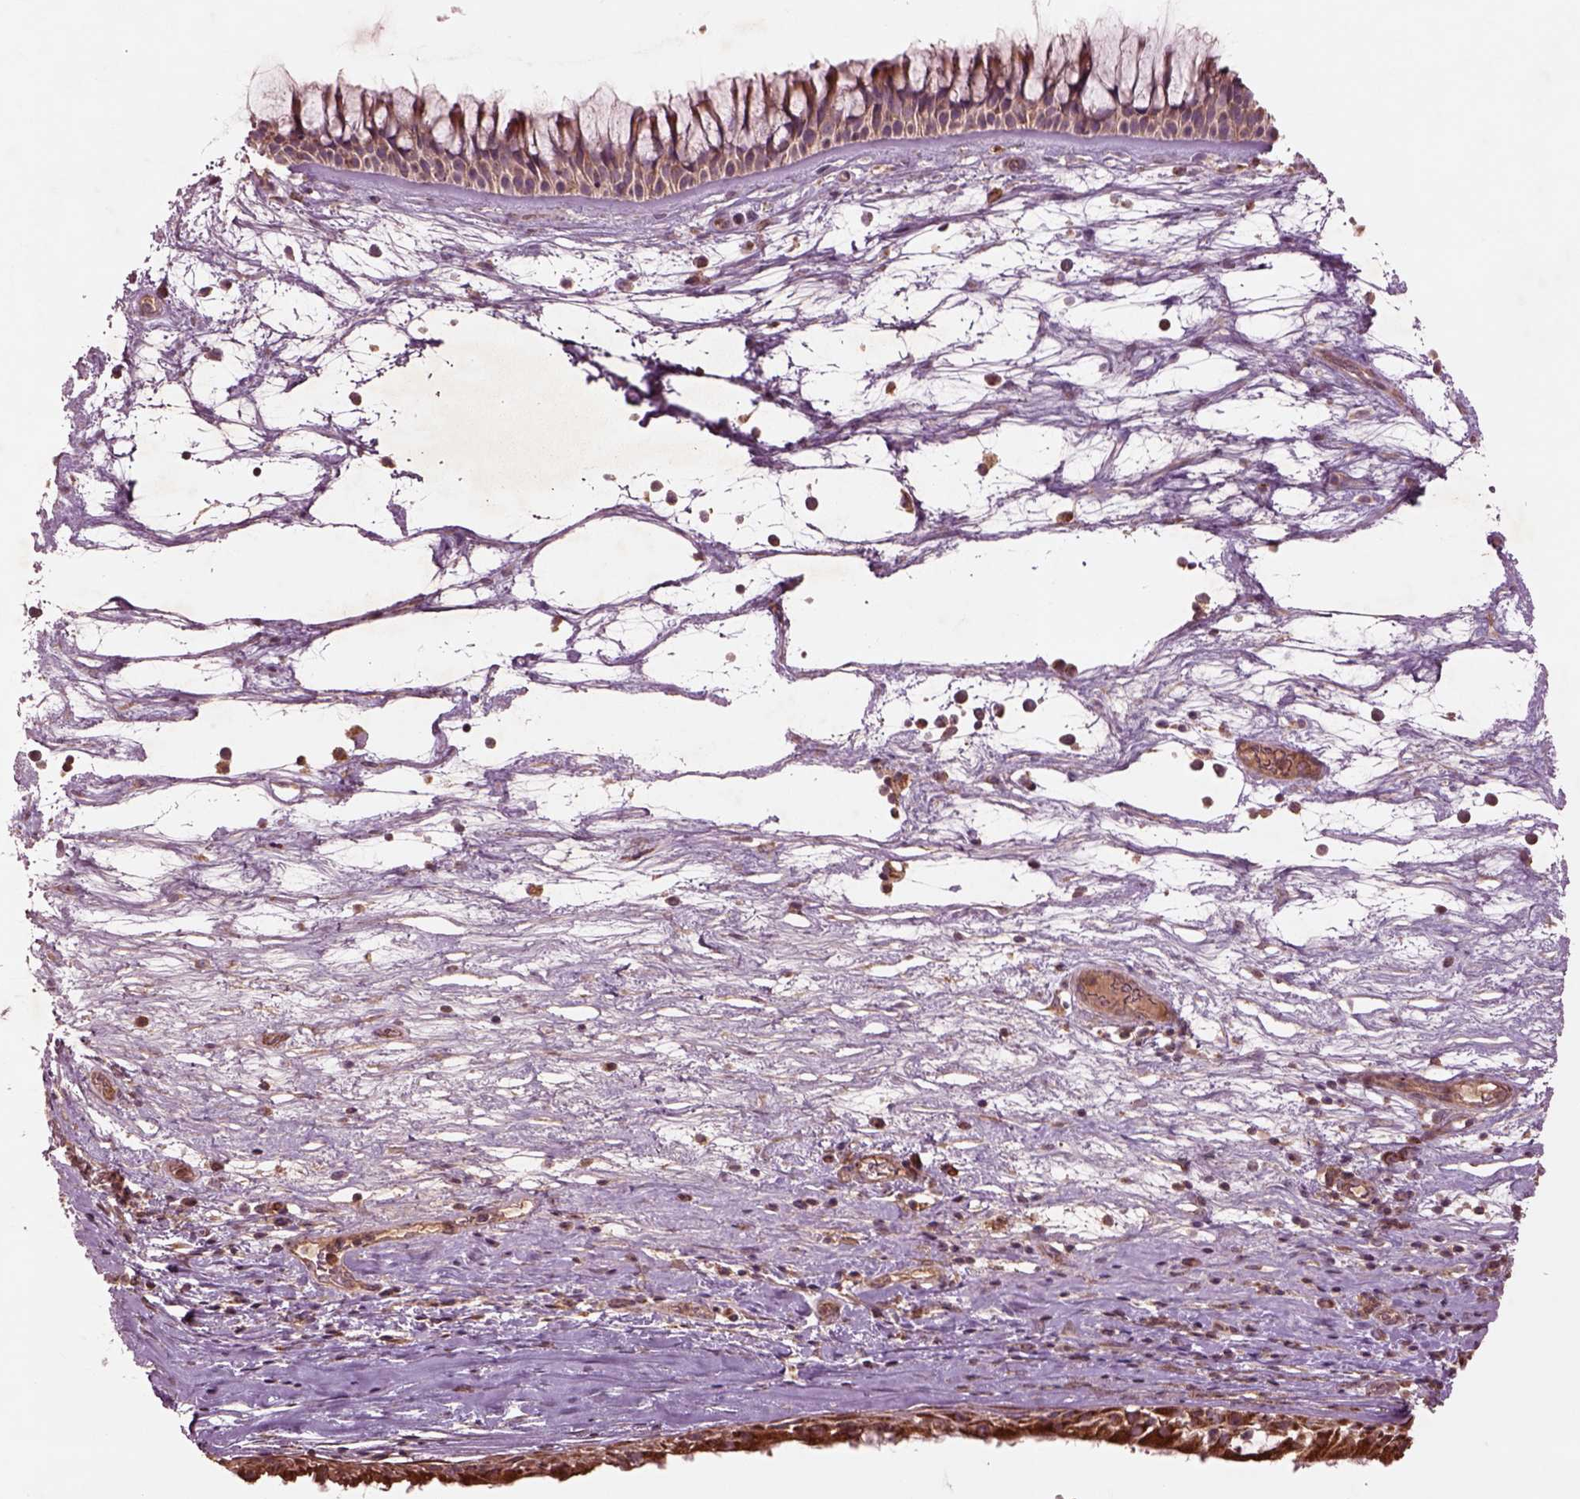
{"staining": {"intensity": "moderate", "quantity": ">75%", "location": "cytoplasmic/membranous"}, "tissue": "nasopharynx", "cell_type": "Respiratory epithelial cells", "image_type": "normal", "snomed": [{"axis": "morphology", "description": "Normal tissue, NOS"}, {"axis": "topography", "description": "Nasopharynx"}], "caption": "A brown stain labels moderate cytoplasmic/membranous staining of a protein in respiratory epithelial cells of benign human nasopharynx. The staining was performed using DAB to visualize the protein expression in brown, while the nuclei were stained in blue with hematoxylin (Magnification: 20x).", "gene": "SLC25A31", "patient": {"sex": "male", "age": 74}}